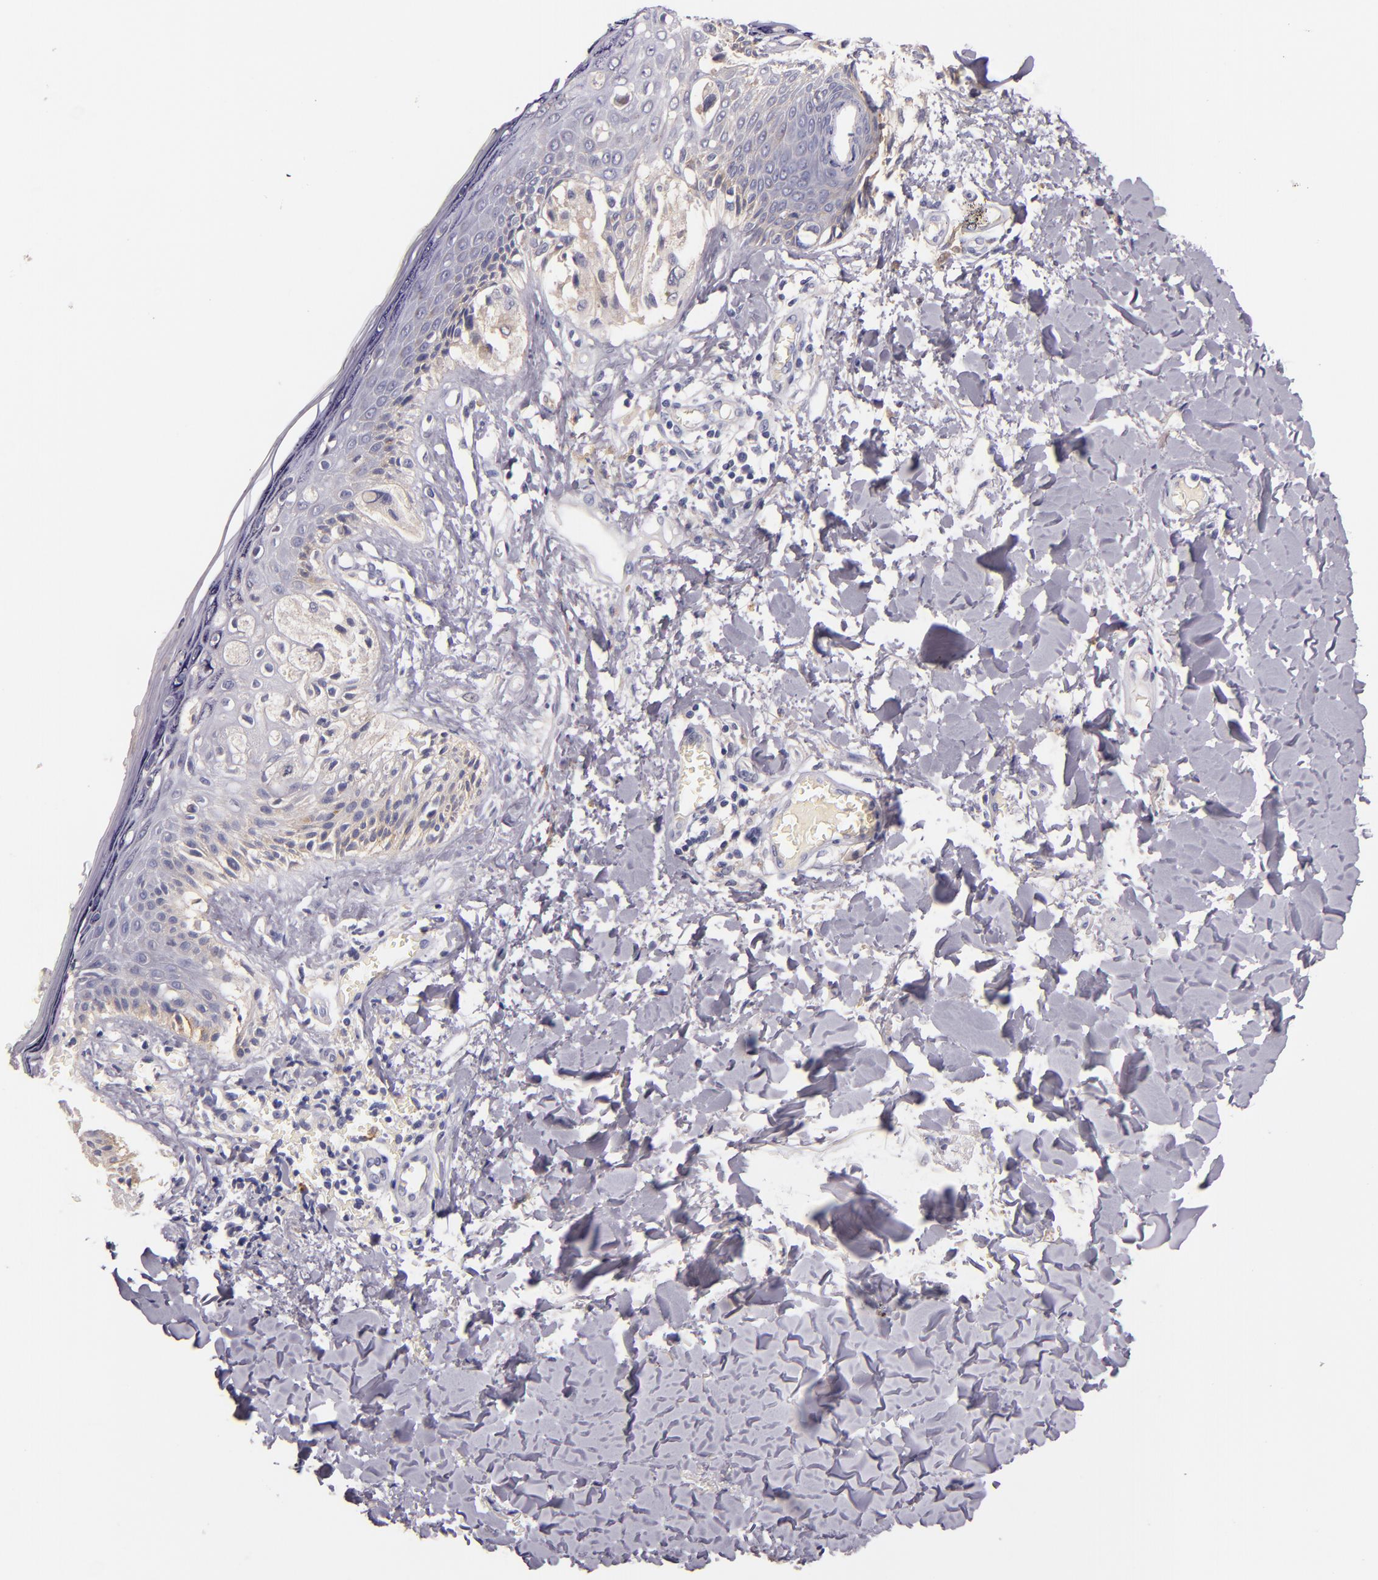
{"staining": {"intensity": "weak", "quantity": "<25%", "location": "cytoplasmic/membranous"}, "tissue": "melanoma", "cell_type": "Tumor cells", "image_type": "cancer", "snomed": [{"axis": "morphology", "description": "Malignant melanoma, NOS"}, {"axis": "topography", "description": "Skin"}], "caption": "A micrograph of melanoma stained for a protein exhibits no brown staining in tumor cells.", "gene": "C5AR1", "patient": {"sex": "female", "age": 82}}